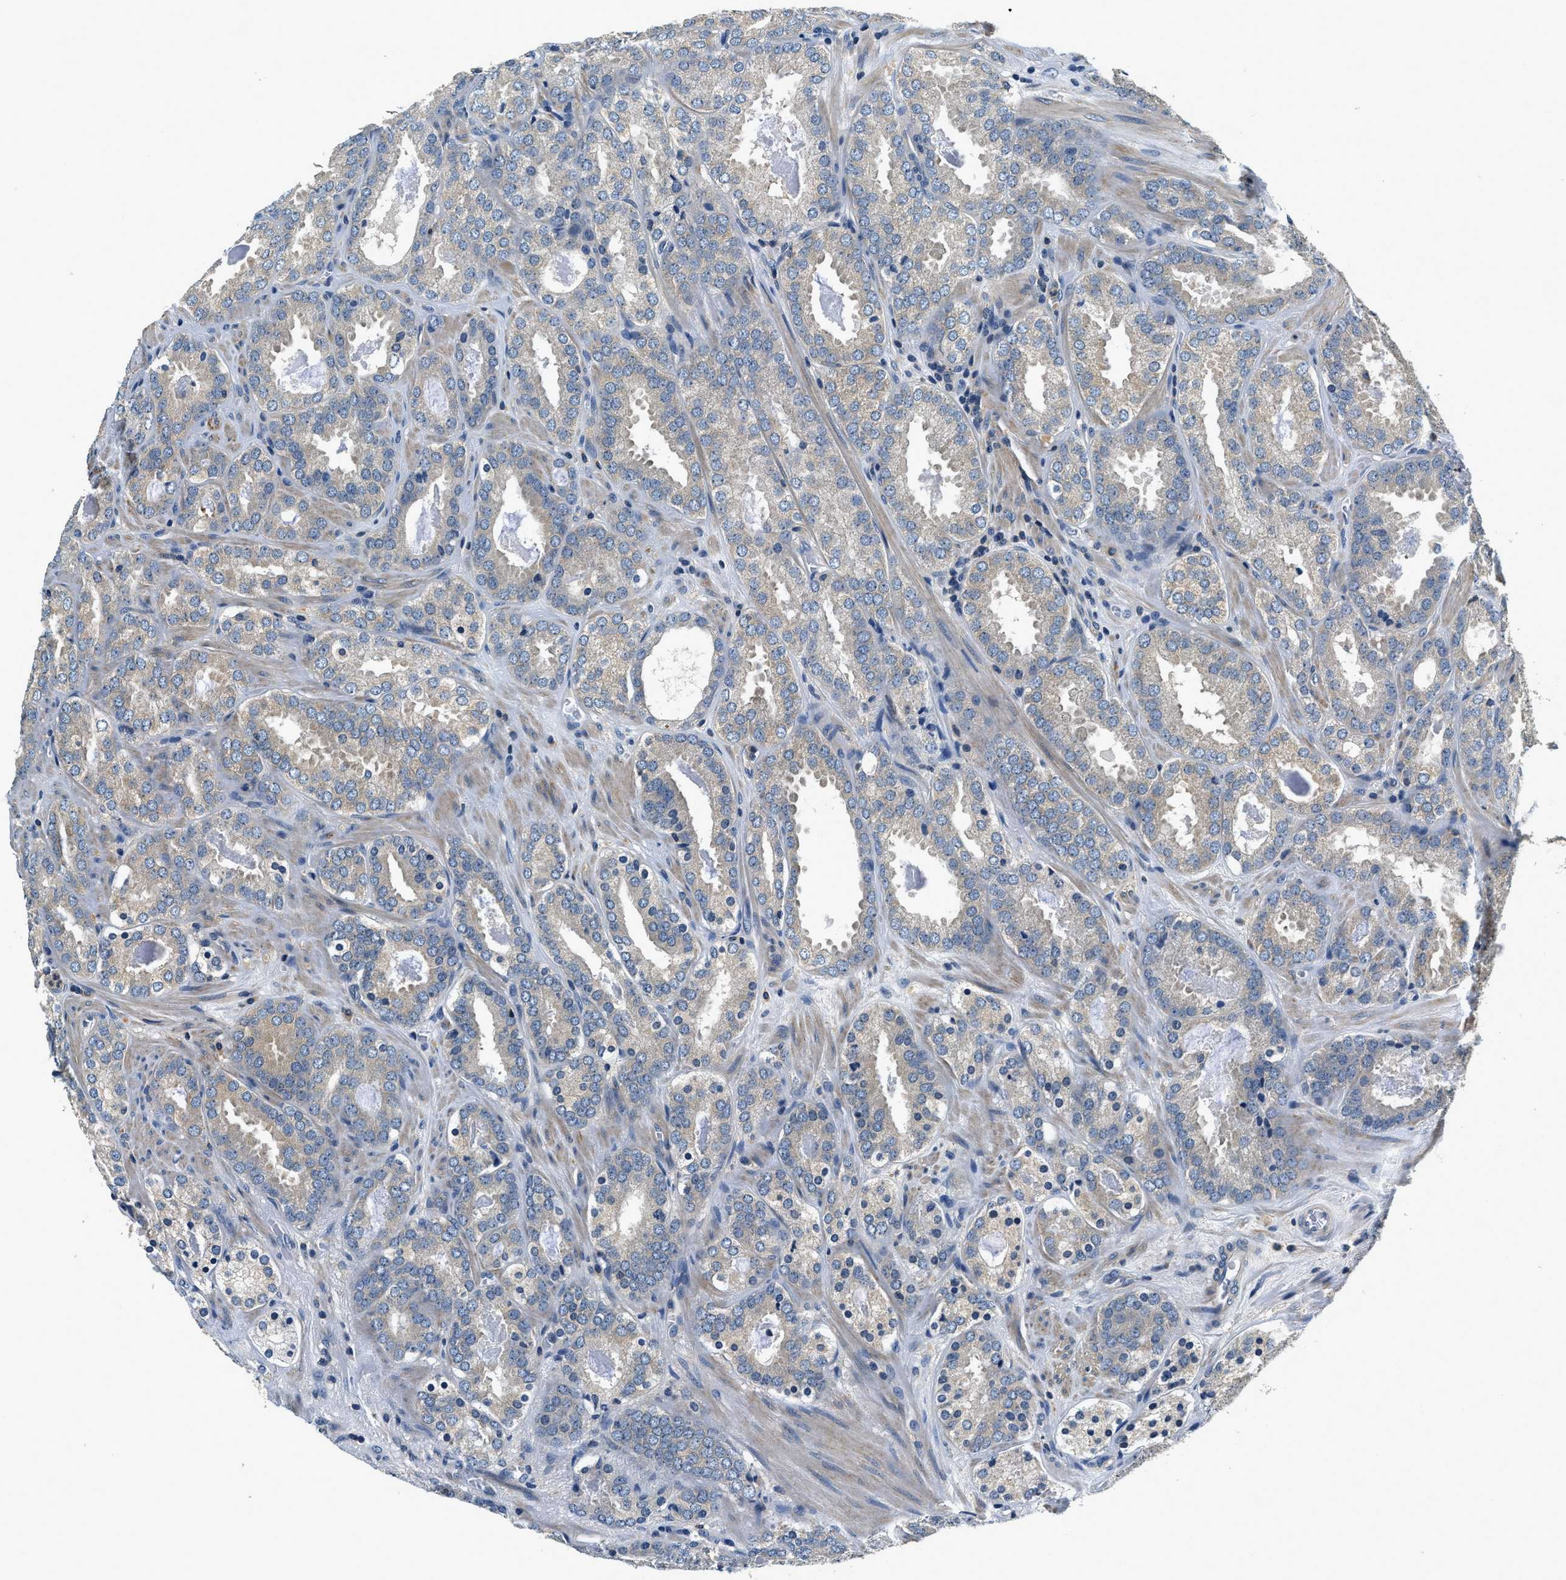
{"staining": {"intensity": "weak", "quantity": ">75%", "location": "cytoplasmic/membranous"}, "tissue": "prostate cancer", "cell_type": "Tumor cells", "image_type": "cancer", "snomed": [{"axis": "morphology", "description": "Adenocarcinoma, Low grade"}, {"axis": "topography", "description": "Prostate"}], "caption": "Prostate low-grade adenocarcinoma stained with a protein marker displays weak staining in tumor cells.", "gene": "RESF1", "patient": {"sex": "male", "age": 69}}